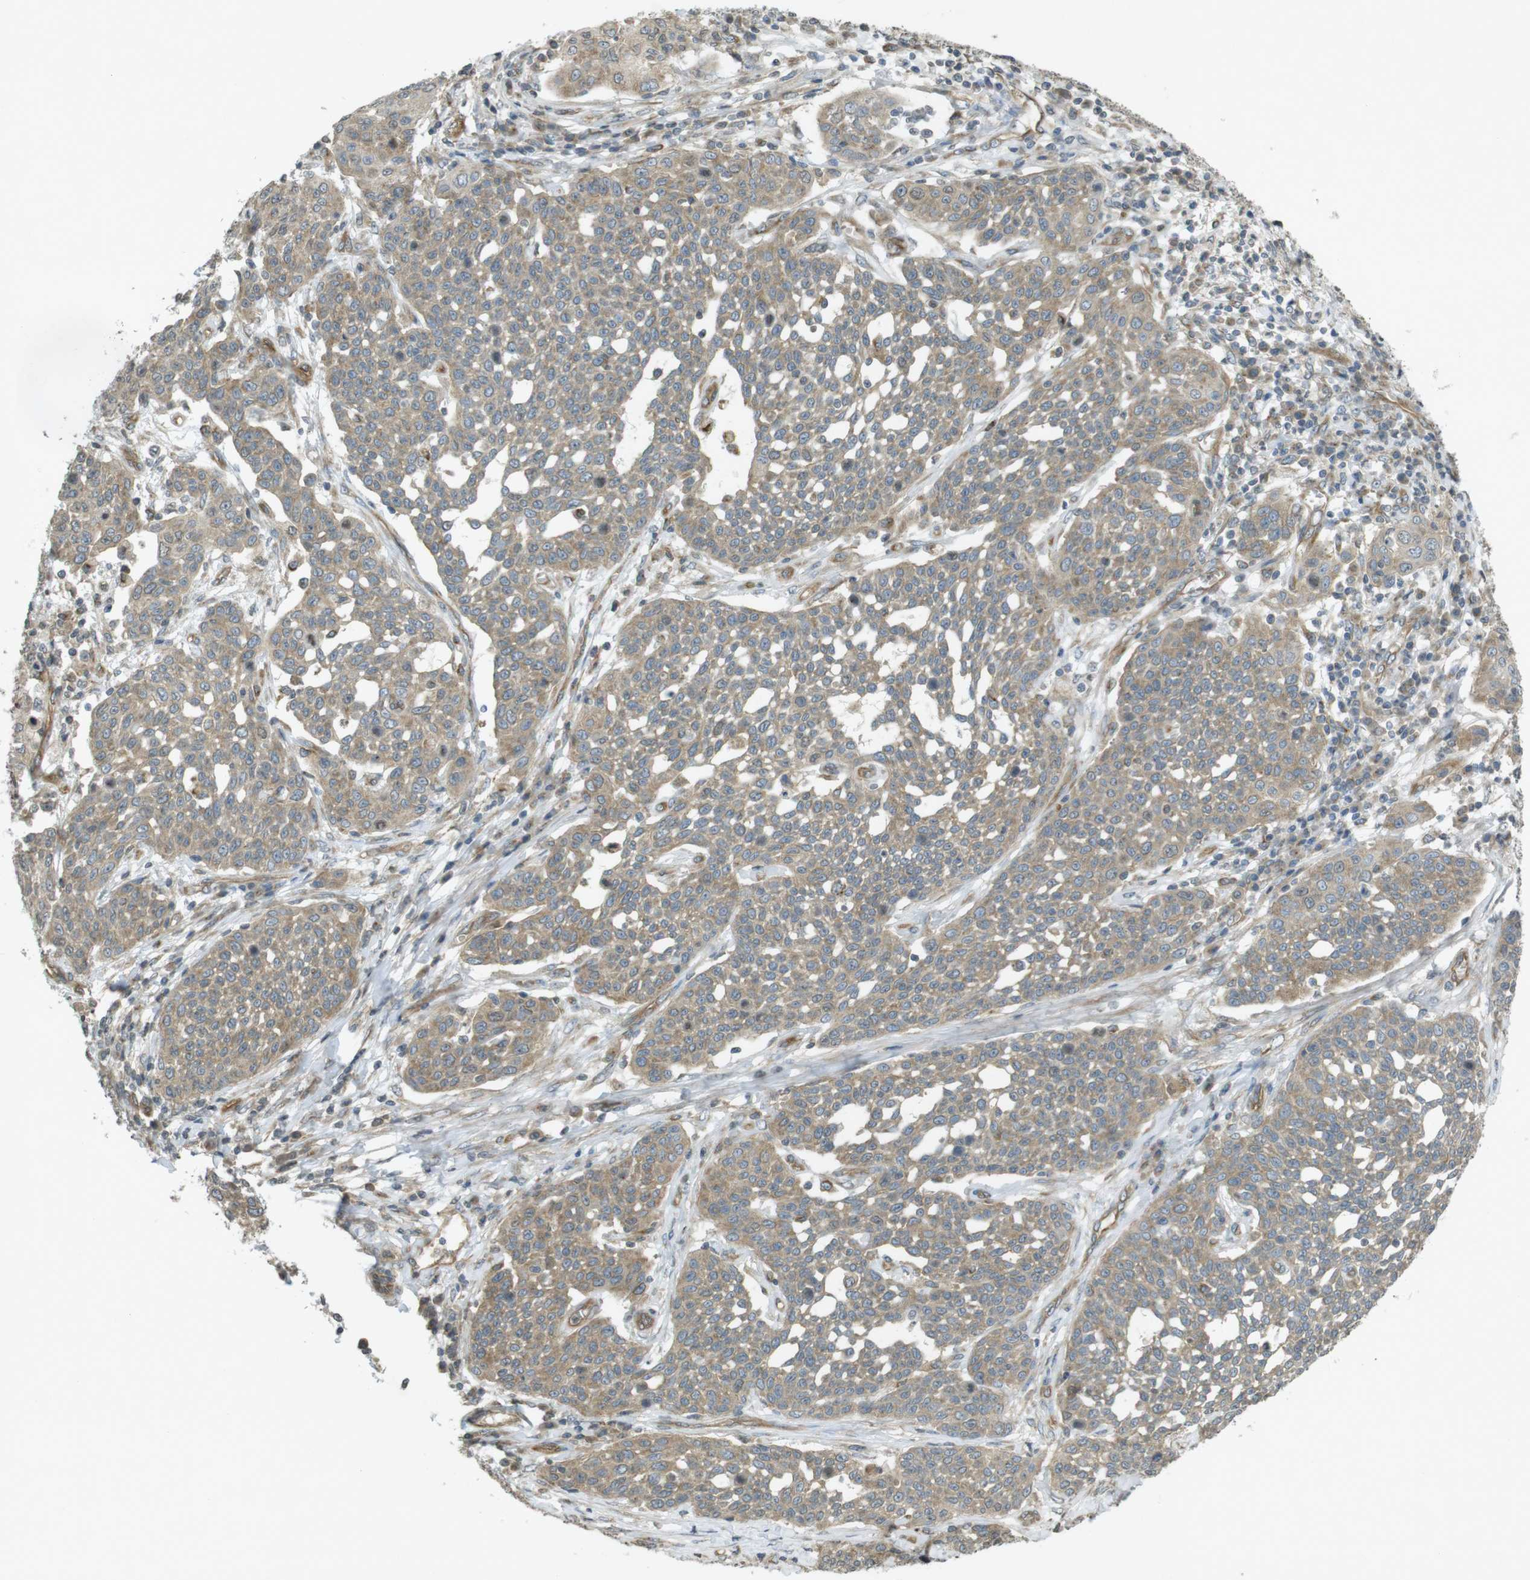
{"staining": {"intensity": "moderate", "quantity": ">75%", "location": "cytoplasmic/membranous"}, "tissue": "cervical cancer", "cell_type": "Tumor cells", "image_type": "cancer", "snomed": [{"axis": "morphology", "description": "Squamous cell carcinoma, NOS"}, {"axis": "topography", "description": "Cervix"}], "caption": "This is an image of immunohistochemistry (IHC) staining of squamous cell carcinoma (cervical), which shows moderate positivity in the cytoplasmic/membranous of tumor cells.", "gene": "KIF5B", "patient": {"sex": "female", "age": 34}}